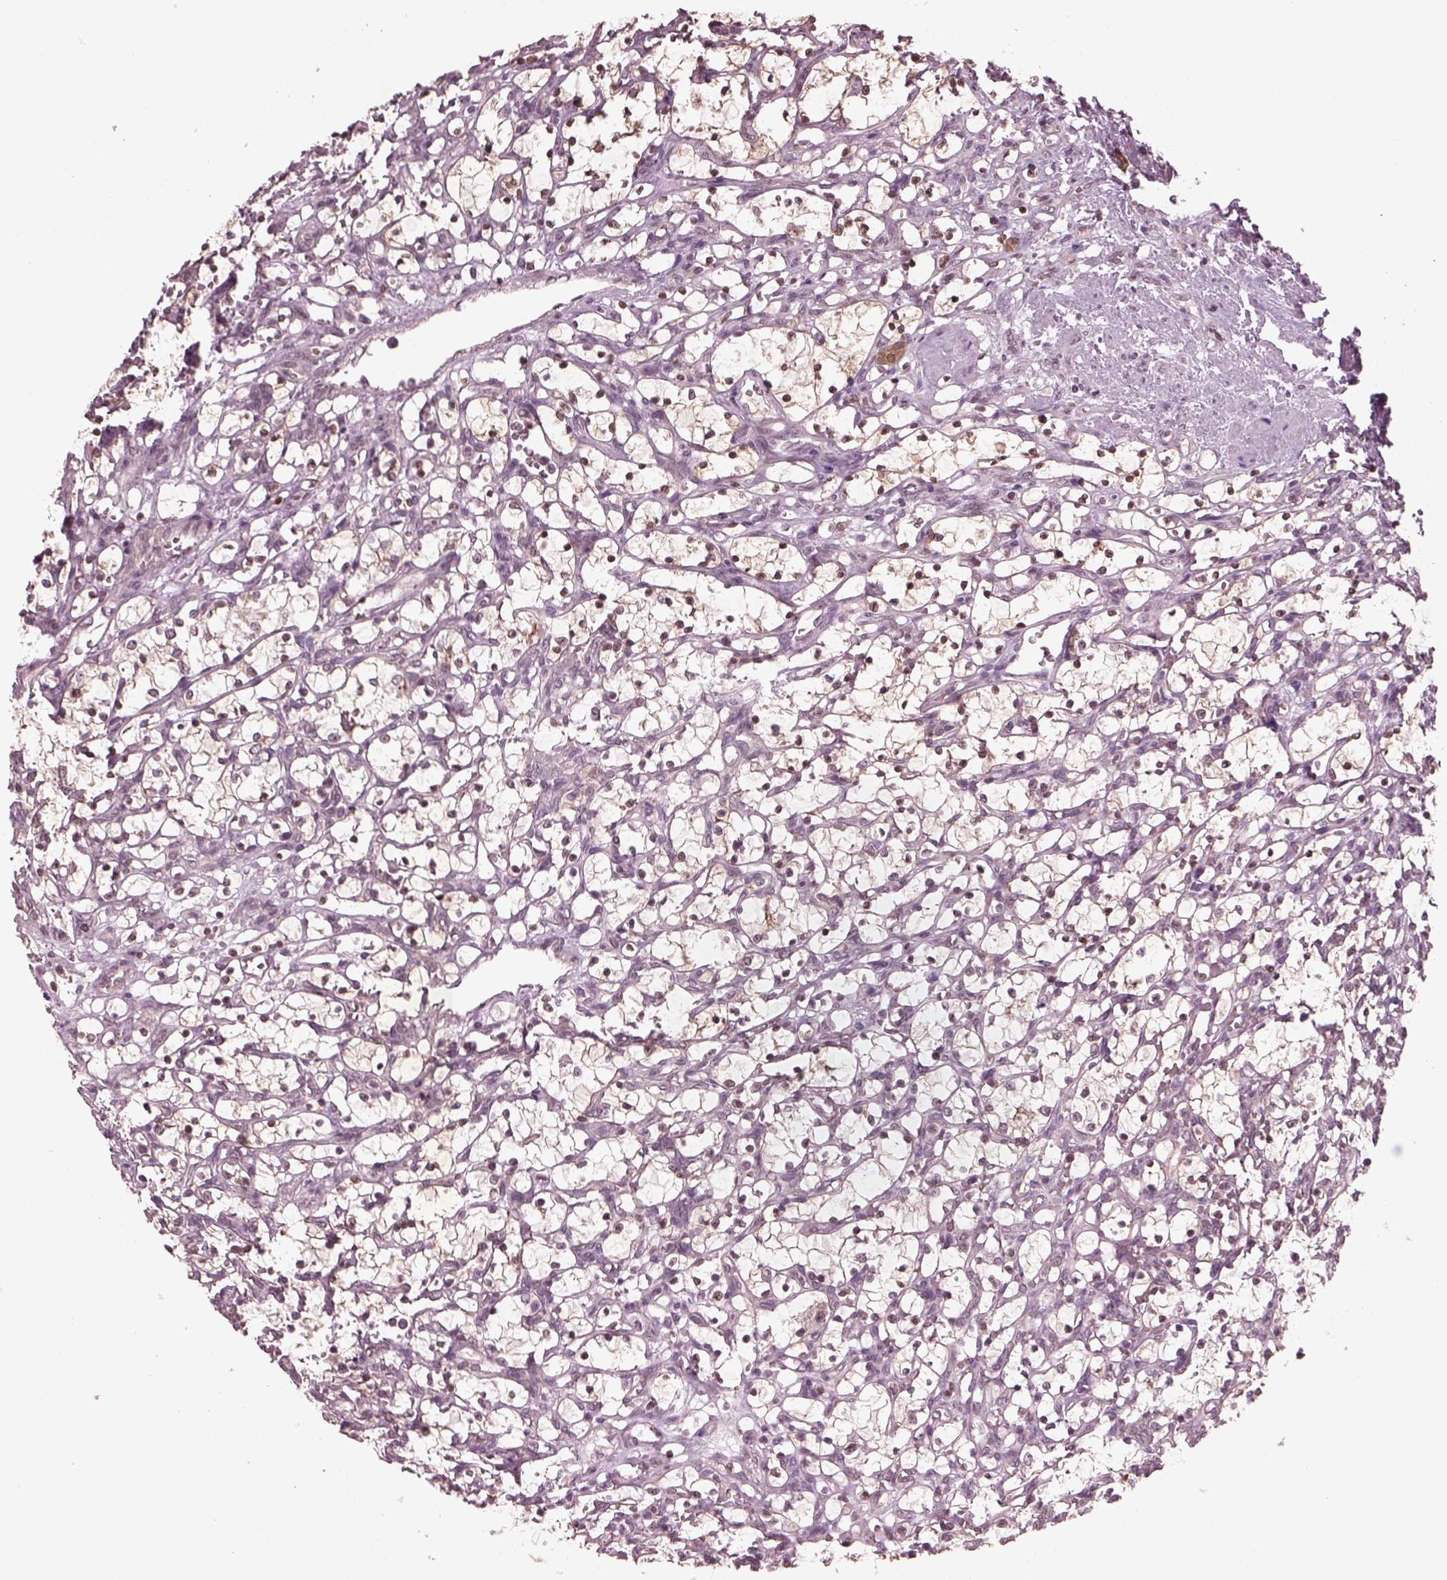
{"staining": {"intensity": "weak", "quantity": ">75%", "location": "cytoplasmic/membranous"}, "tissue": "renal cancer", "cell_type": "Tumor cells", "image_type": "cancer", "snomed": [{"axis": "morphology", "description": "Adenocarcinoma, NOS"}, {"axis": "topography", "description": "Kidney"}], "caption": "Protein staining exhibits weak cytoplasmic/membranous expression in about >75% of tumor cells in renal adenocarcinoma. The staining was performed using DAB (3,3'-diaminobenzidine) to visualize the protein expression in brown, while the nuclei were stained in blue with hematoxylin (Magnification: 20x).", "gene": "SRI", "patient": {"sex": "female", "age": 69}}